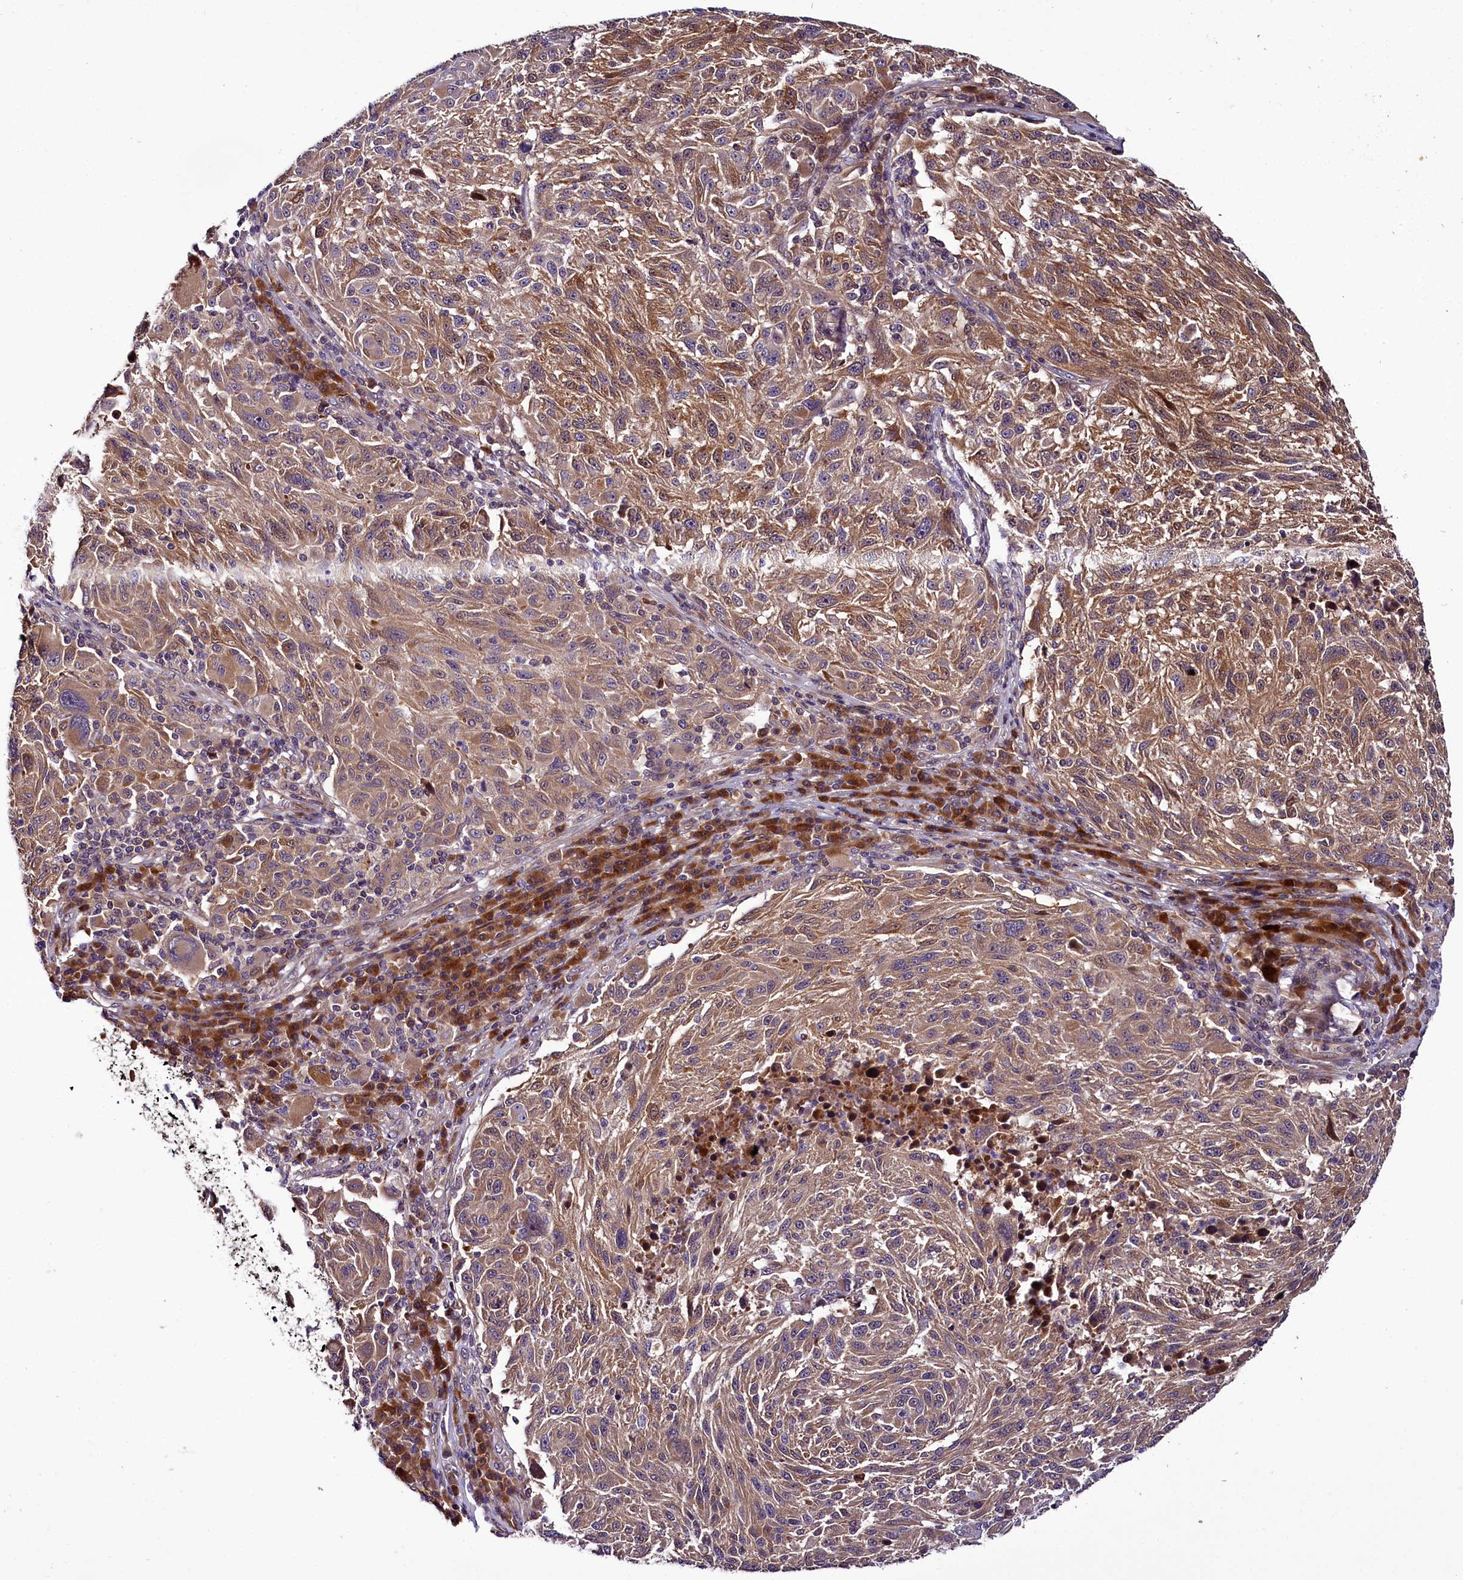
{"staining": {"intensity": "moderate", "quantity": ">75%", "location": "cytoplasmic/membranous"}, "tissue": "melanoma", "cell_type": "Tumor cells", "image_type": "cancer", "snomed": [{"axis": "morphology", "description": "Malignant melanoma, NOS"}, {"axis": "topography", "description": "Skin"}], "caption": "This histopathology image exhibits IHC staining of melanoma, with medium moderate cytoplasmic/membranous positivity in approximately >75% of tumor cells.", "gene": "RPUSD2", "patient": {"sex": "male", "age": 53}}